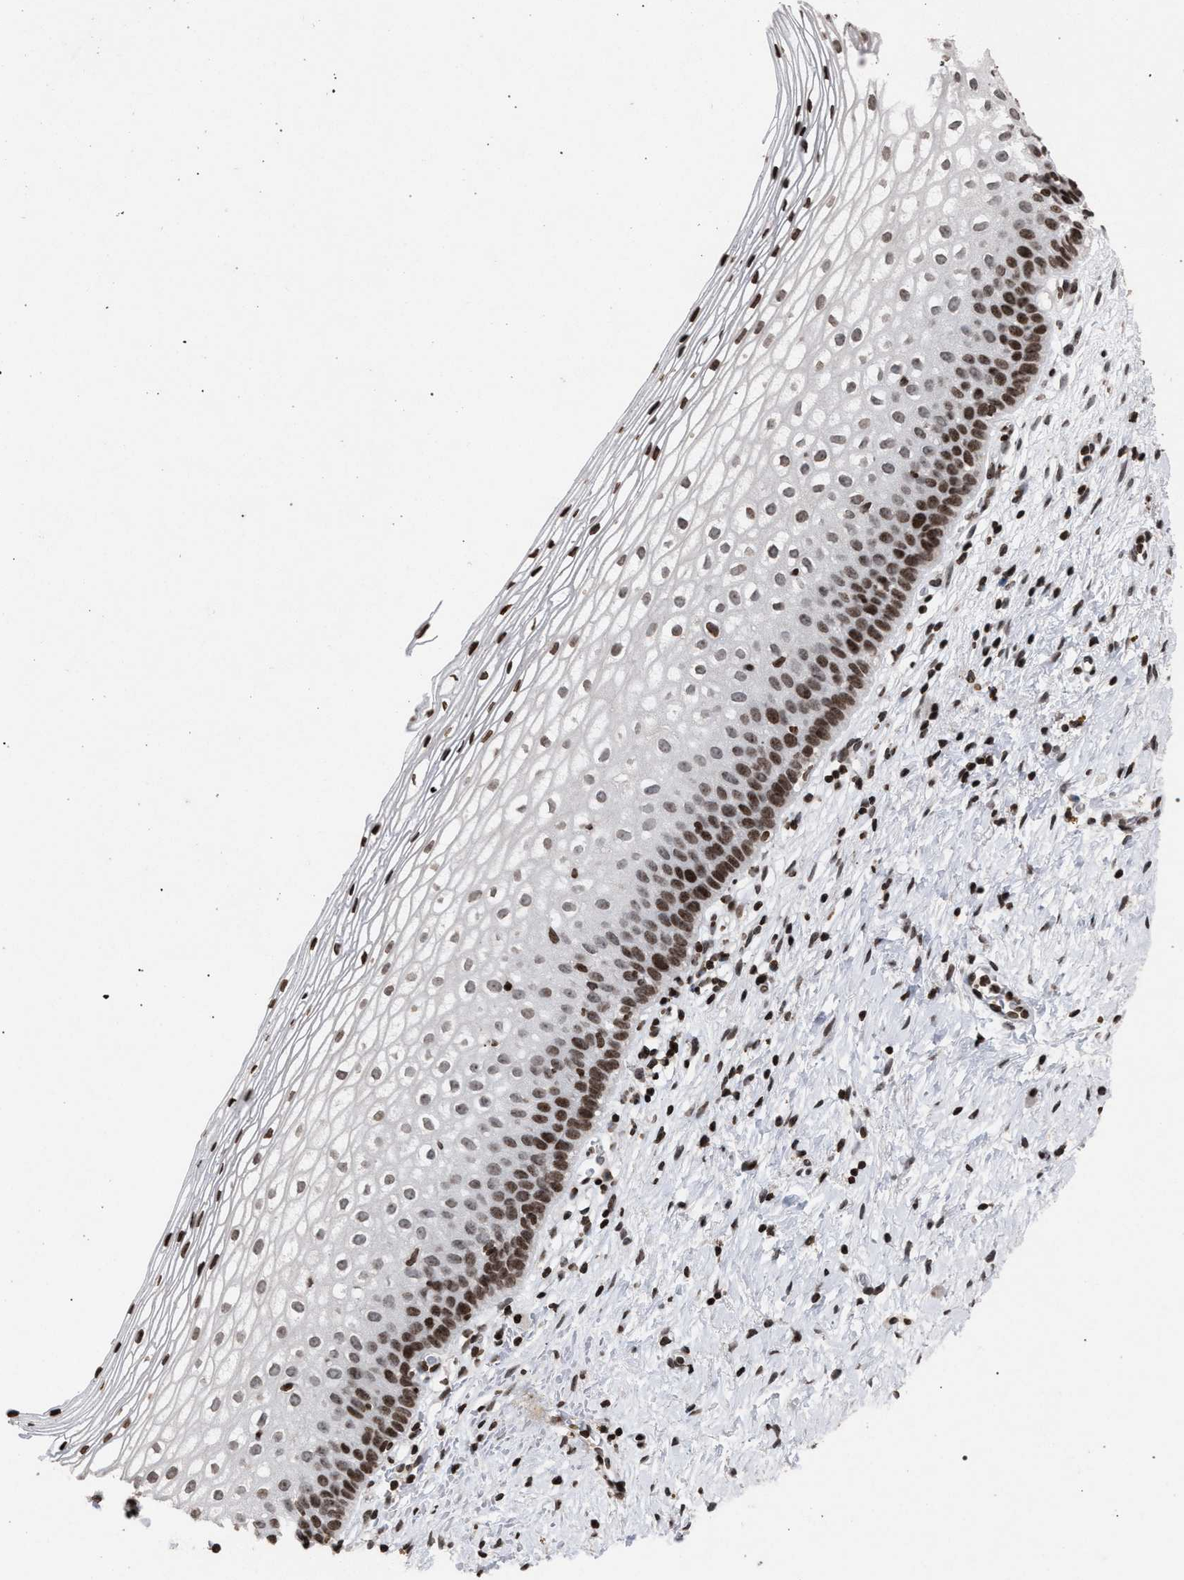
{"staining": {"intensity": "strong", "quantity": ">75%", "location": "nuclear"}, "tissue": "cervix", "cell_type": "Squamous epithelial cells", "image_type": "normal", "snomed": [{"axis": "morphology", "description": "Normal tissue, NOS"}, {"axis": "topography", "description": "Cervix"}], "caption": "High-power microscopy captured an immunohistochemistry (IHC) micrograph of normal cervix, revealing strong nuclear positivity in about >75% of squamous epithelial cells.", "gene": "FOXD3", "patient": {"sex": "female", "age": 72}}